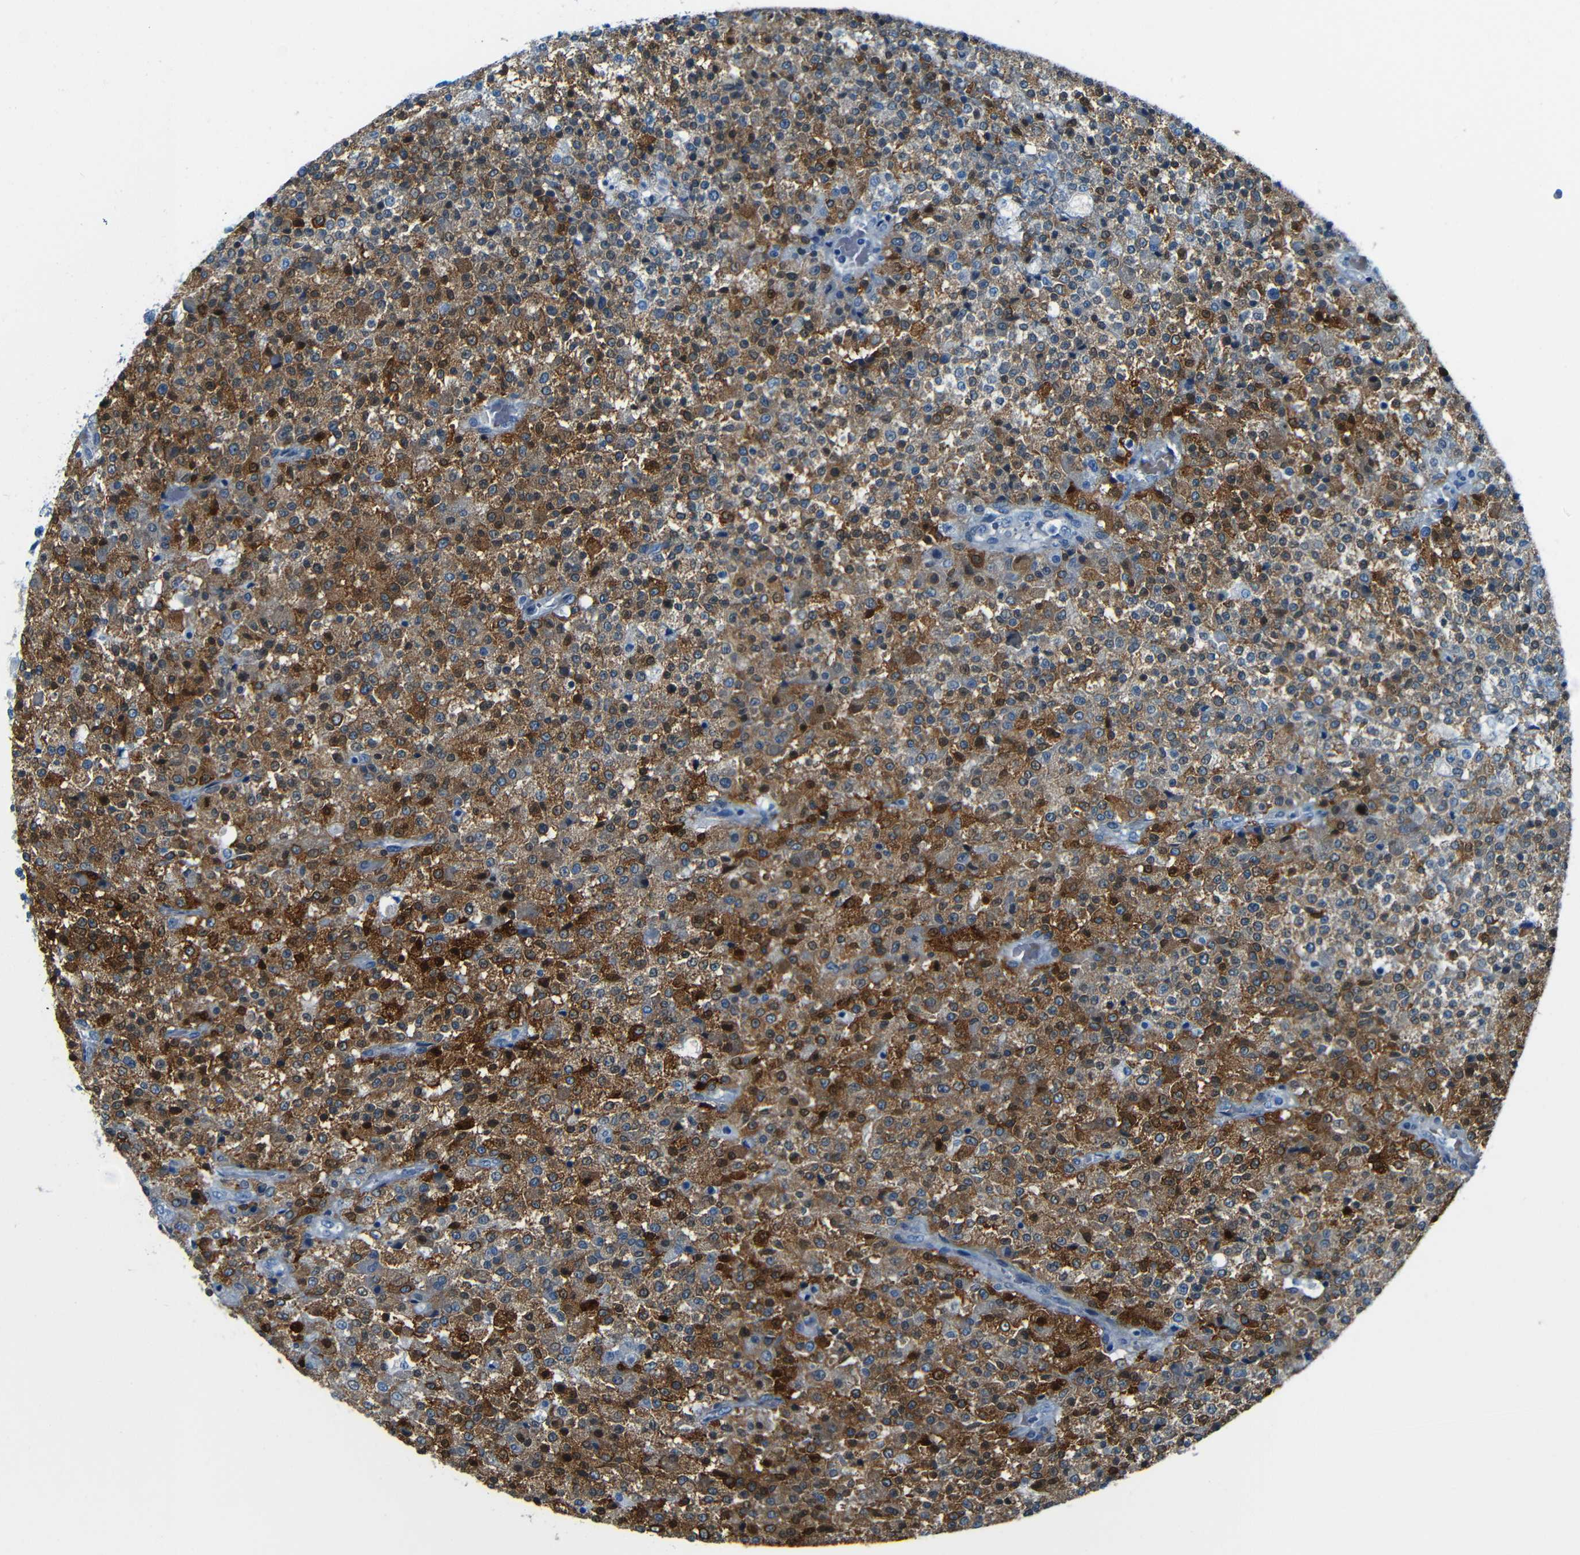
{"staining": {"intensity": "moderate", "quantity": ">75%", "location": "cytoplasmic/membranous"}, "tissue": "testis cancer", "cell_type": "Tumor cells", "image_type": "cancer", "snomed": [{"axis": "morphology", "description": "Seminoma, NOS"}, {"axis": "topography", "description": "Testis"}], "caption": "Immunohistochemistry (IHC) photomicrograph of testis cancer (seminoma) stained for a protein (brown), which exhibits medium levels of moderate cytoplasmic/membranous staining in approximately >75% of tumor cells.", "gene": "MAP2", "patient": {"sex": "male", "age": 59}}